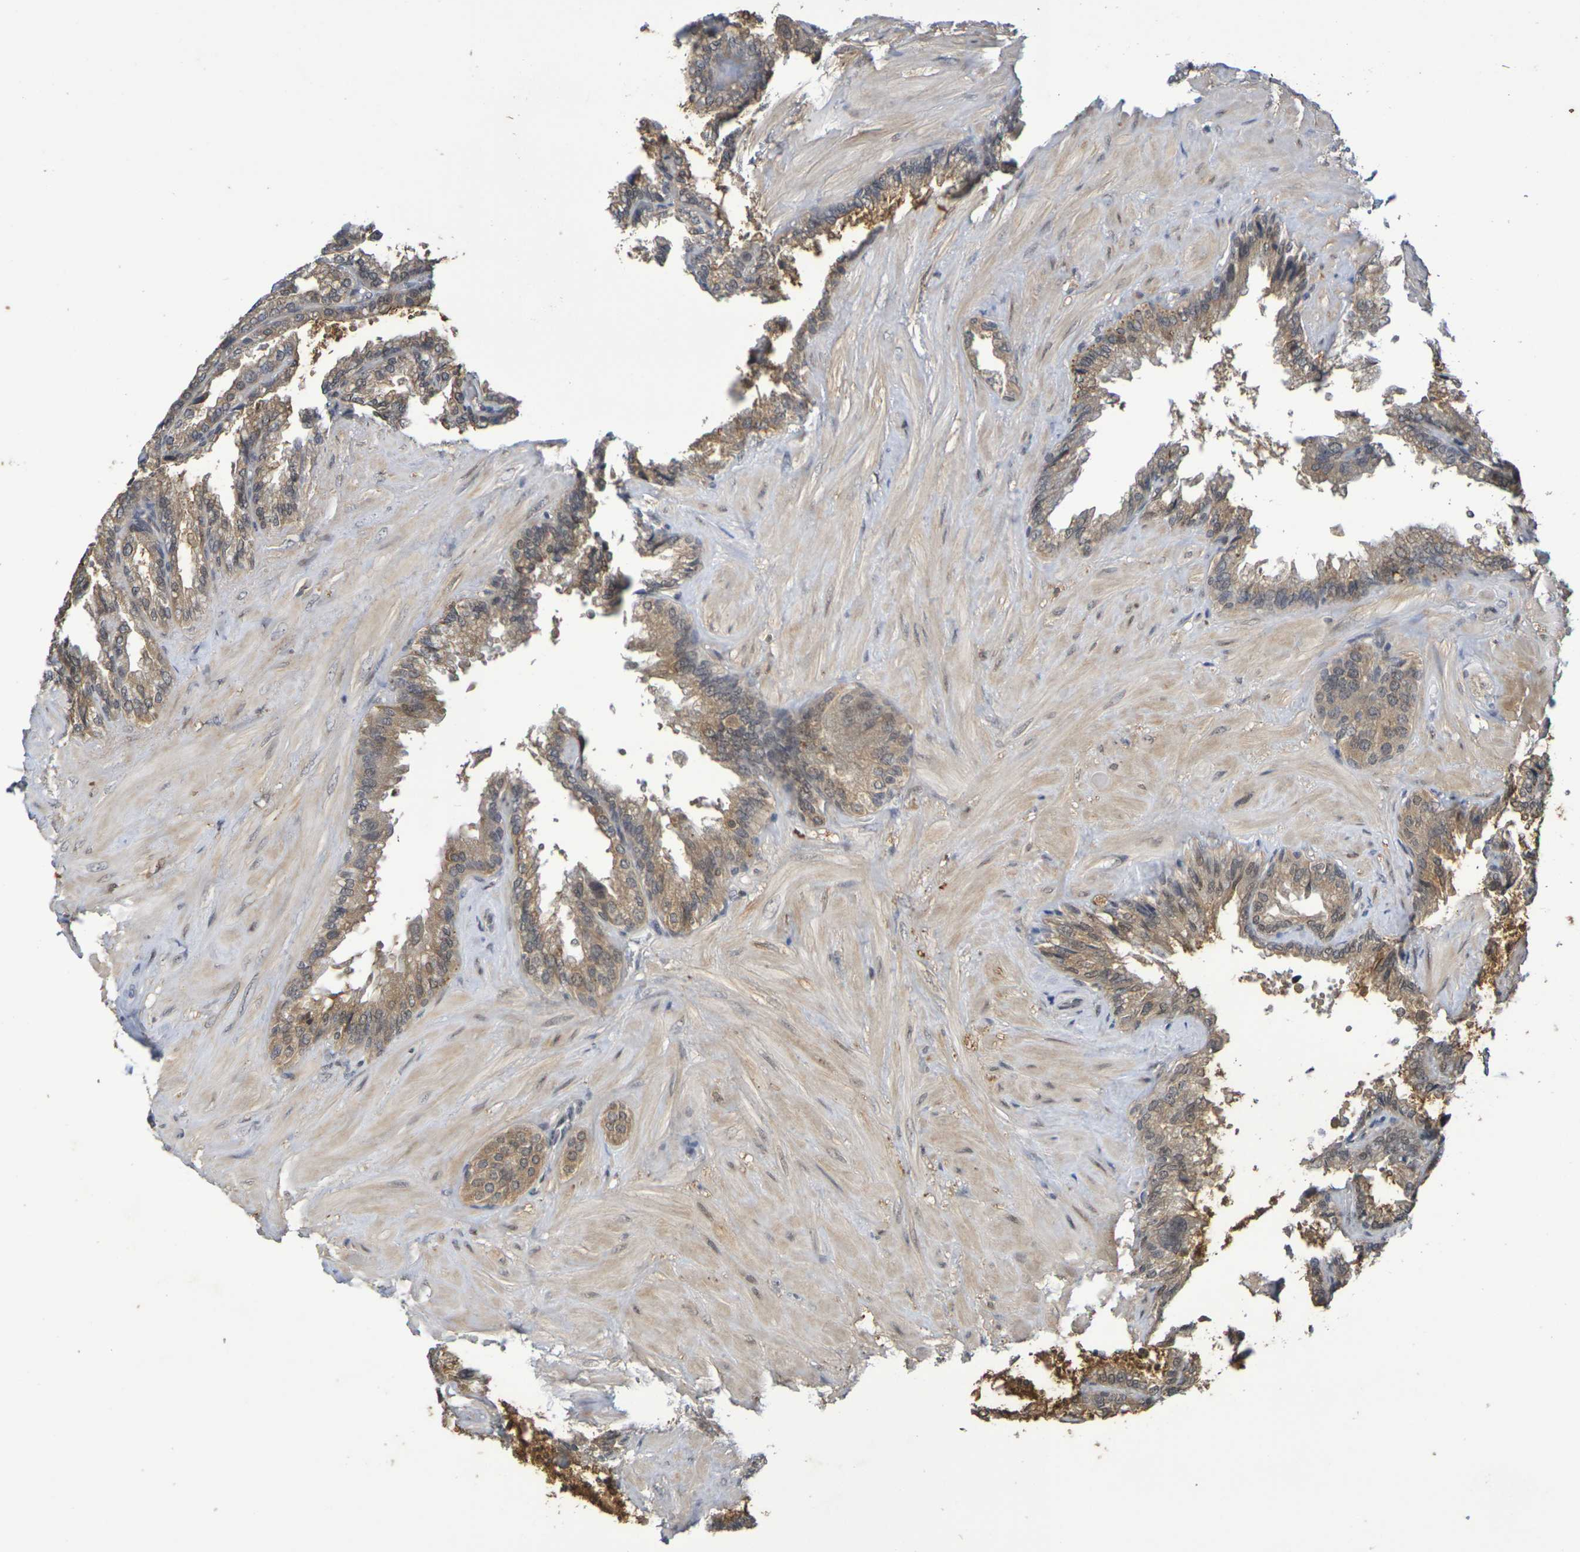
{"staining": {"intensity": "moderate", "quantity": ">75%", "location": "cytoplasmic/membranous"}, "tissue": "seminal vesicle", "cell_type": "Glandular cells", "image_type": "normal", "snomed": [{"axis": "morphology", "description": "Normal tissue, NOS"}, {"axis": "topography", "description": "Seminal veicle"}], "caption": "IHC of unremarkable seminal vesicle displays medium levels of moderate cytoplasmic/membranous positivity in approximately >75% of glandular cells.", "gene": "TERF2", "patient": {"sex": "male", "age": 46}}